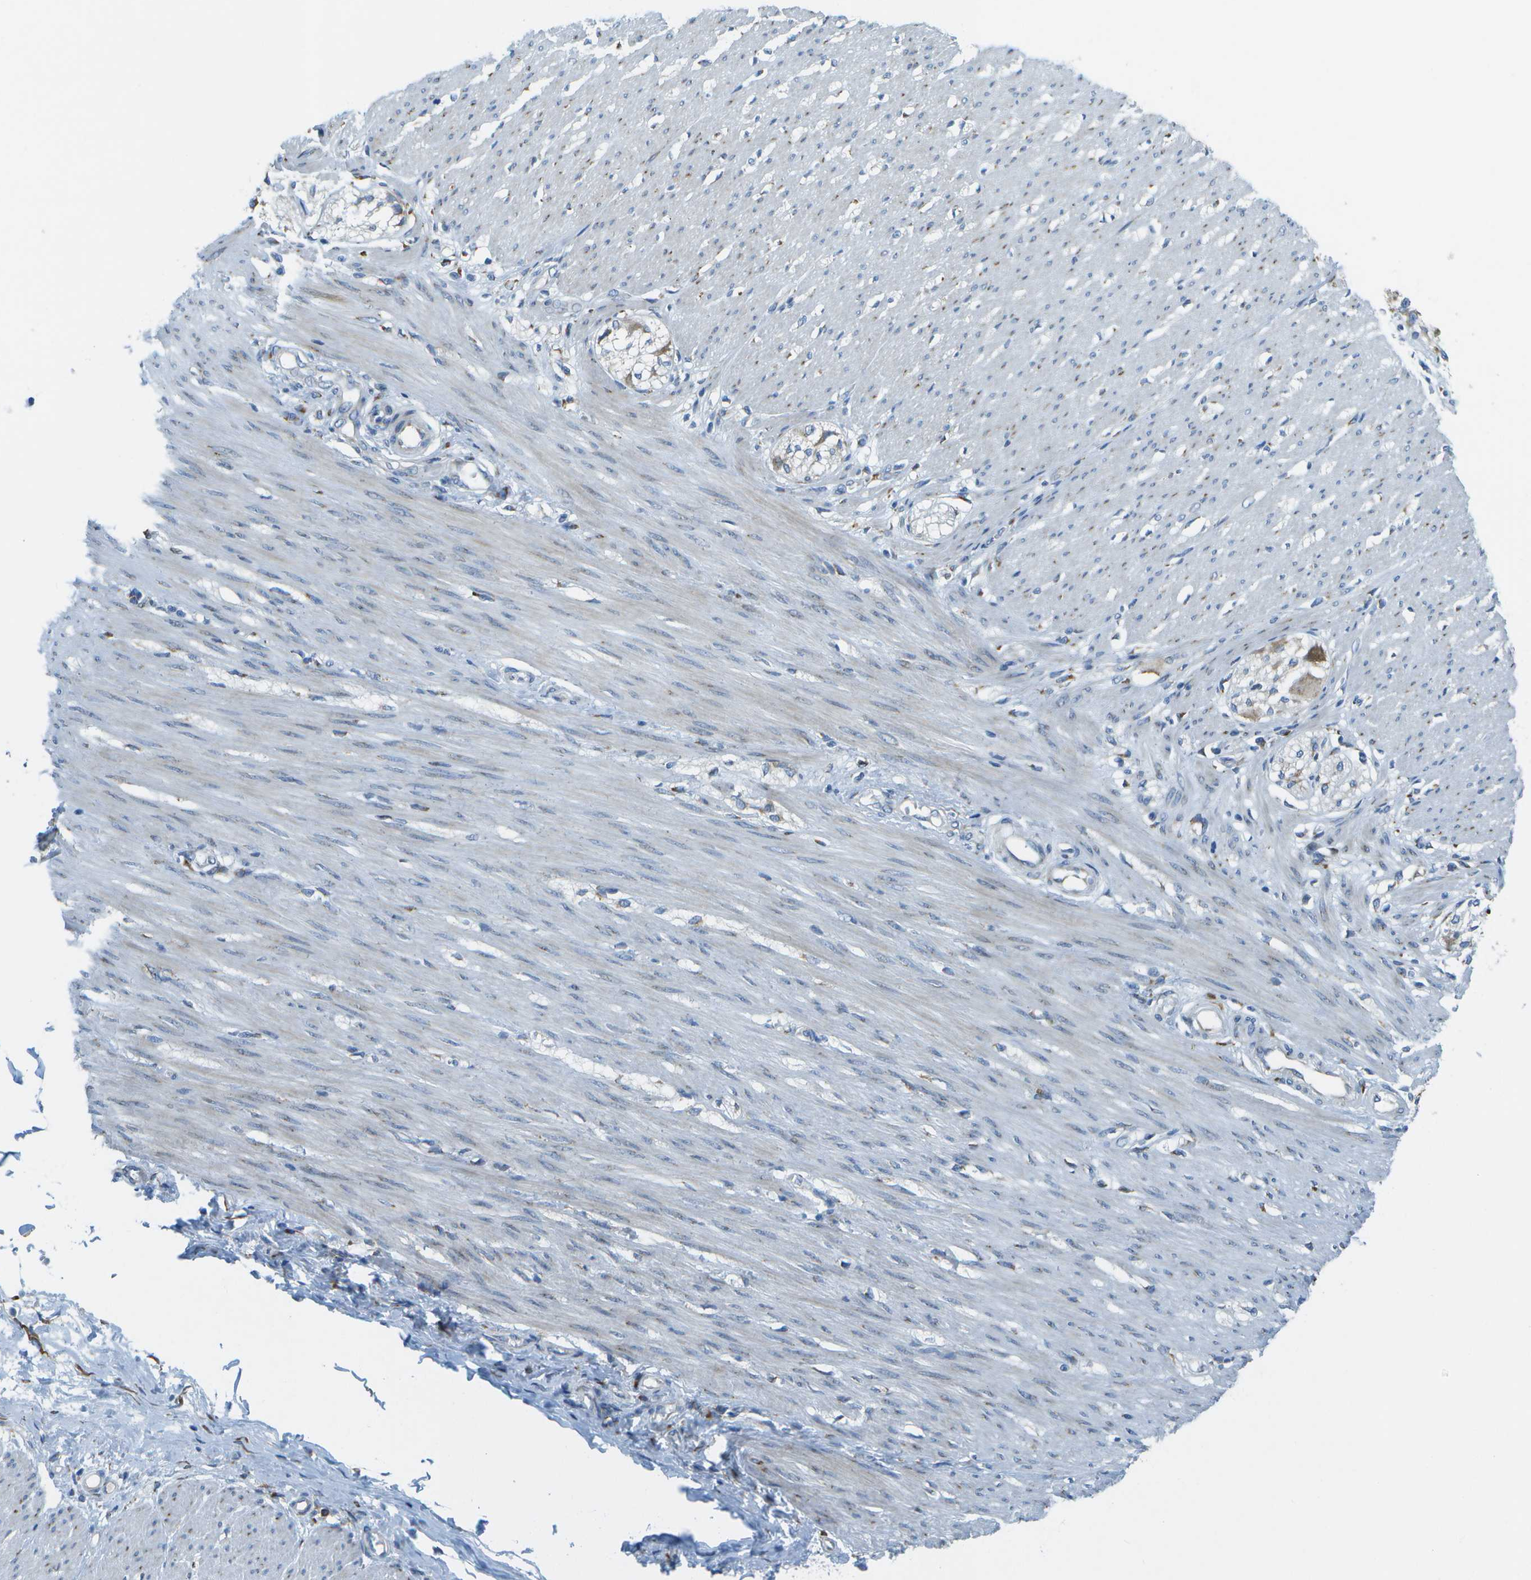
{"staining": {"intensity": "negative", "quantity": "none", "location": "none"}, "tissue": "adipose tissue", "cell_type": "Adipocytes", "image_type": "normal", "snomed": [{"axis": "morphology", "description": "Normal tissue, NOS"}, {"axis": "morphology", "description": "Adenocarcinoma, NOS"}, {"axis": "topography", "description": "Colon"}, {"axis": "topography", "description": "Peripheral nerve tissue"}], "caption": "DAB immunohistochemical staining of benign human adipose tissue reveals no significant positivity in adipocytes.", "gene": "KCTD3", "patient": {"sex": "male", "age": 14}}